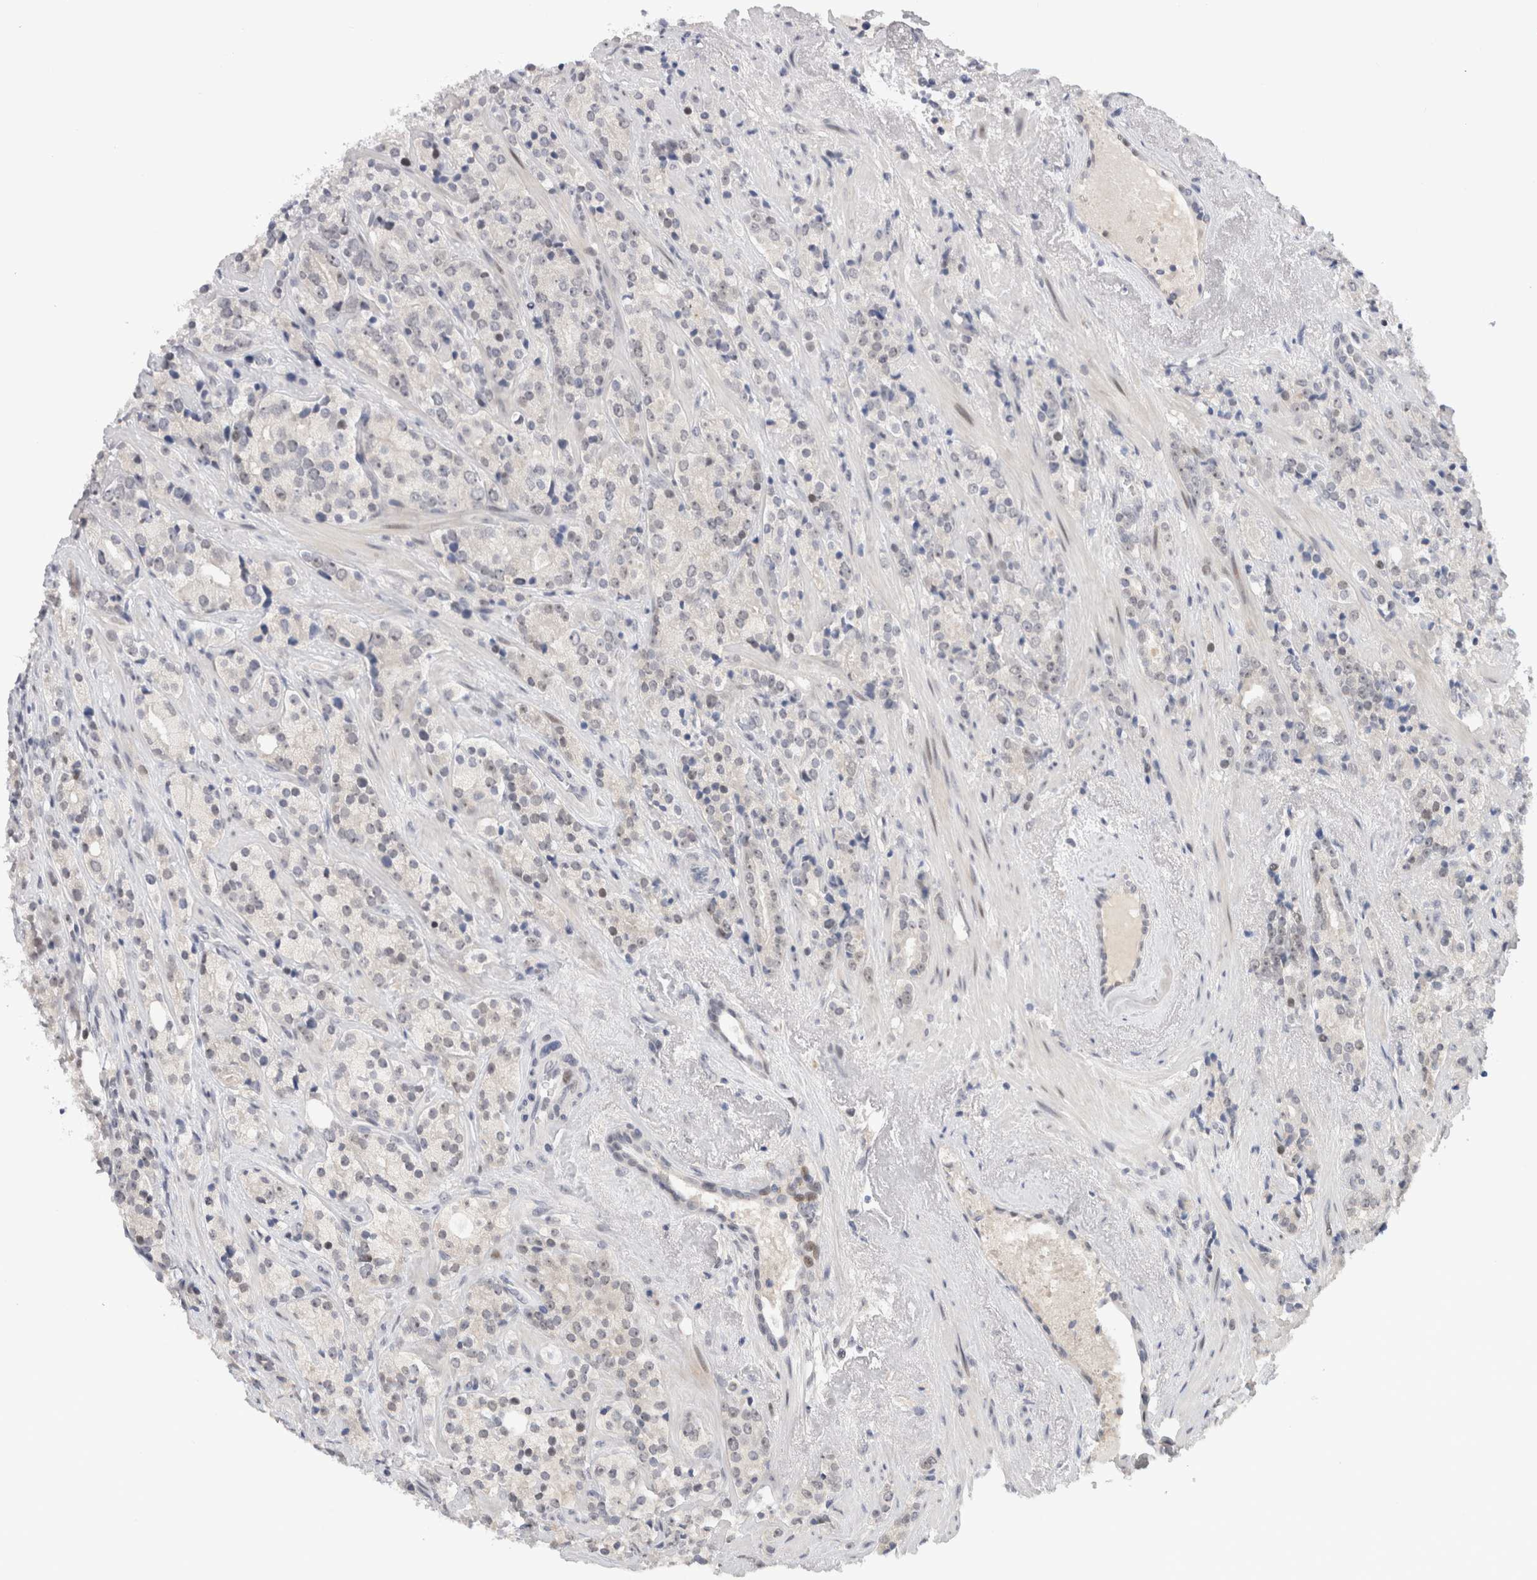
{"staining": {"intensity": "negative", "quantity": "none", "location": "none"}, "tissue": "prostate cancer", "cell_type": "Tumor cells", "image_type": "cancer", "snomed": [{"axis": "morphology", "description": "Adenocarcinoma, High grade"}, {"axis": "topography", "description": "Prostate"}], "caption": "The image exhibits no significant staining in tumor cells of prostate adenocarcinoma (high-grade).", "gene": "ZNF521", "patient": {"sex": "male", "age": 71}}